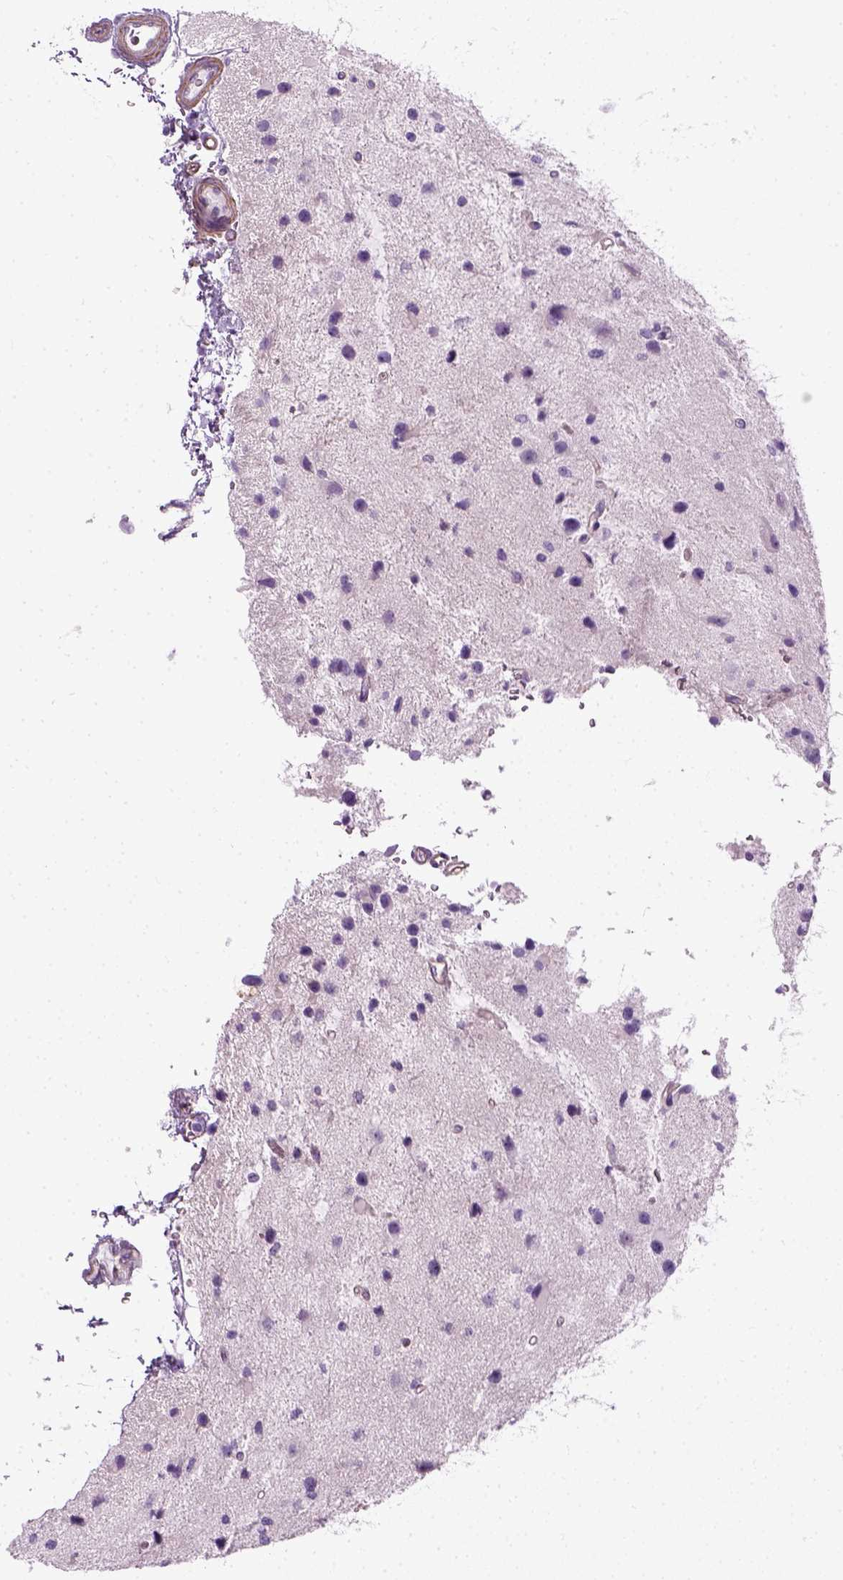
{"staining": {"intensity": "negative", "quantity": "none", "location": "none"}, "tissue": "glioma", "cell_type": "Tumor cells", "image_type": "cancer", "snomed": [{"axis": "morphology", "description": "Glioma, malignant, Low grade"}, {"axis": "topography", "description": "Brain"}], "caption": "Tumor cells are negative for protein expression in human glioma.", "gene": "FAM161A", "patient": {"sex": "female", "age": 32}}